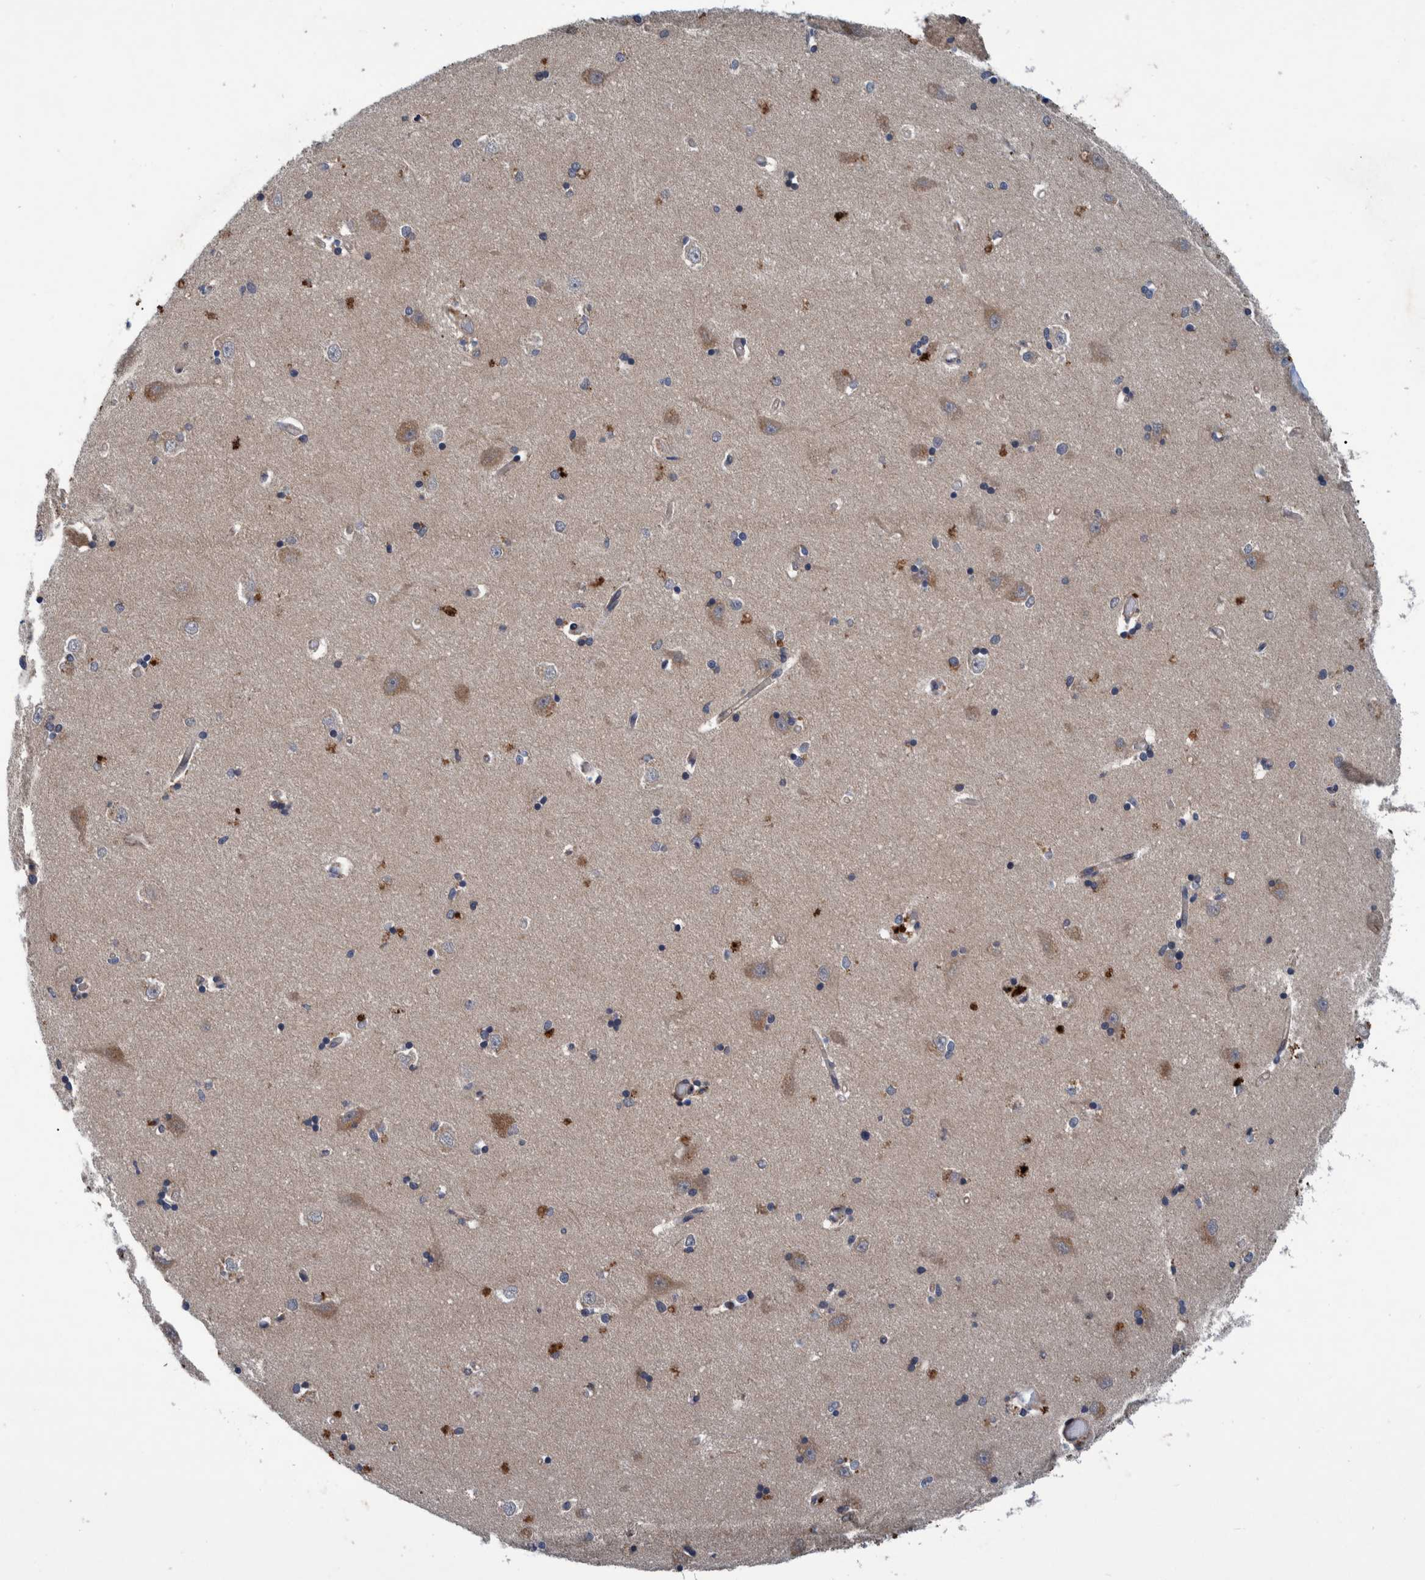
{"staining": {"intensity": "moderate", "quantity": "<25%", "location": "cytoplasmic/membranous"}, "tissue": "hippocampus", "cell_type": "Glial cells", "image_type": "normal", "snomed": [{"axis": "morphology", "description": "Normal tissue, NOS"}, {"axis": "topography", "description": "Hippocampus"}], "caption": "Immunohistochemical staining of benign human hippocampus exhibits moderate cytoplasmic/membranous protein staining in about <25% of glial cells. The staining is performed using DAB (3,3'-diaminobenzidine) brown chromogen to label protein expression. The nuclei are counter-stained blue using hematoxylin.", "gene": "ITIH3", "patient": {"sex": "male", "age": 45}}